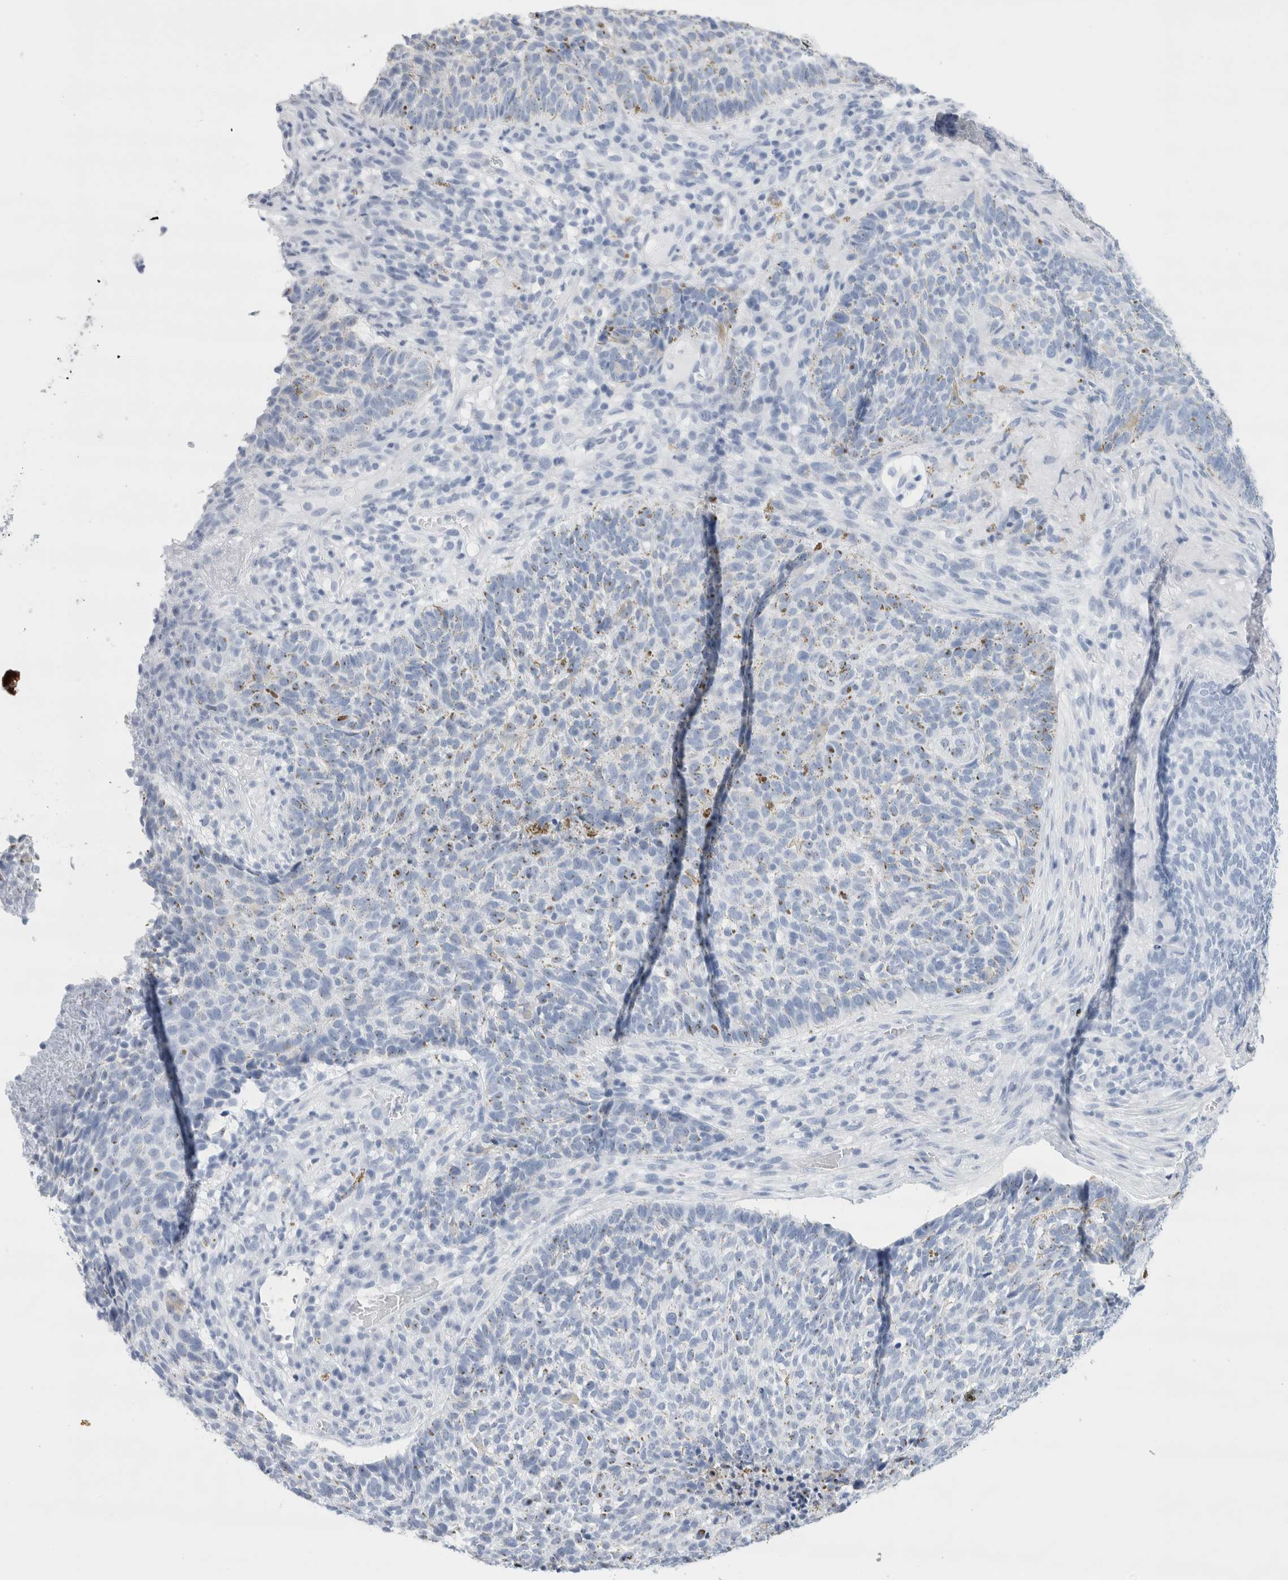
{"staining": {"intensity": "negative", "quantity": "none", "location": "none"}, "tissue": "skin cancer", "cell_type": "Tumor cells", "image_type": "cancer", "snomed": [{"axis": "morphology", "description": "Basal cell carcinoma"}, {"axis": "topography", "description": "Skin"}], "caption": "The immunohistochemistry (IHC) image has no significant expression in tumor cells of skin cancer (basal cell carcinoma) tissue.", "gene": "ECHDC2", "patient": {"sex": "male", "age": 85}}